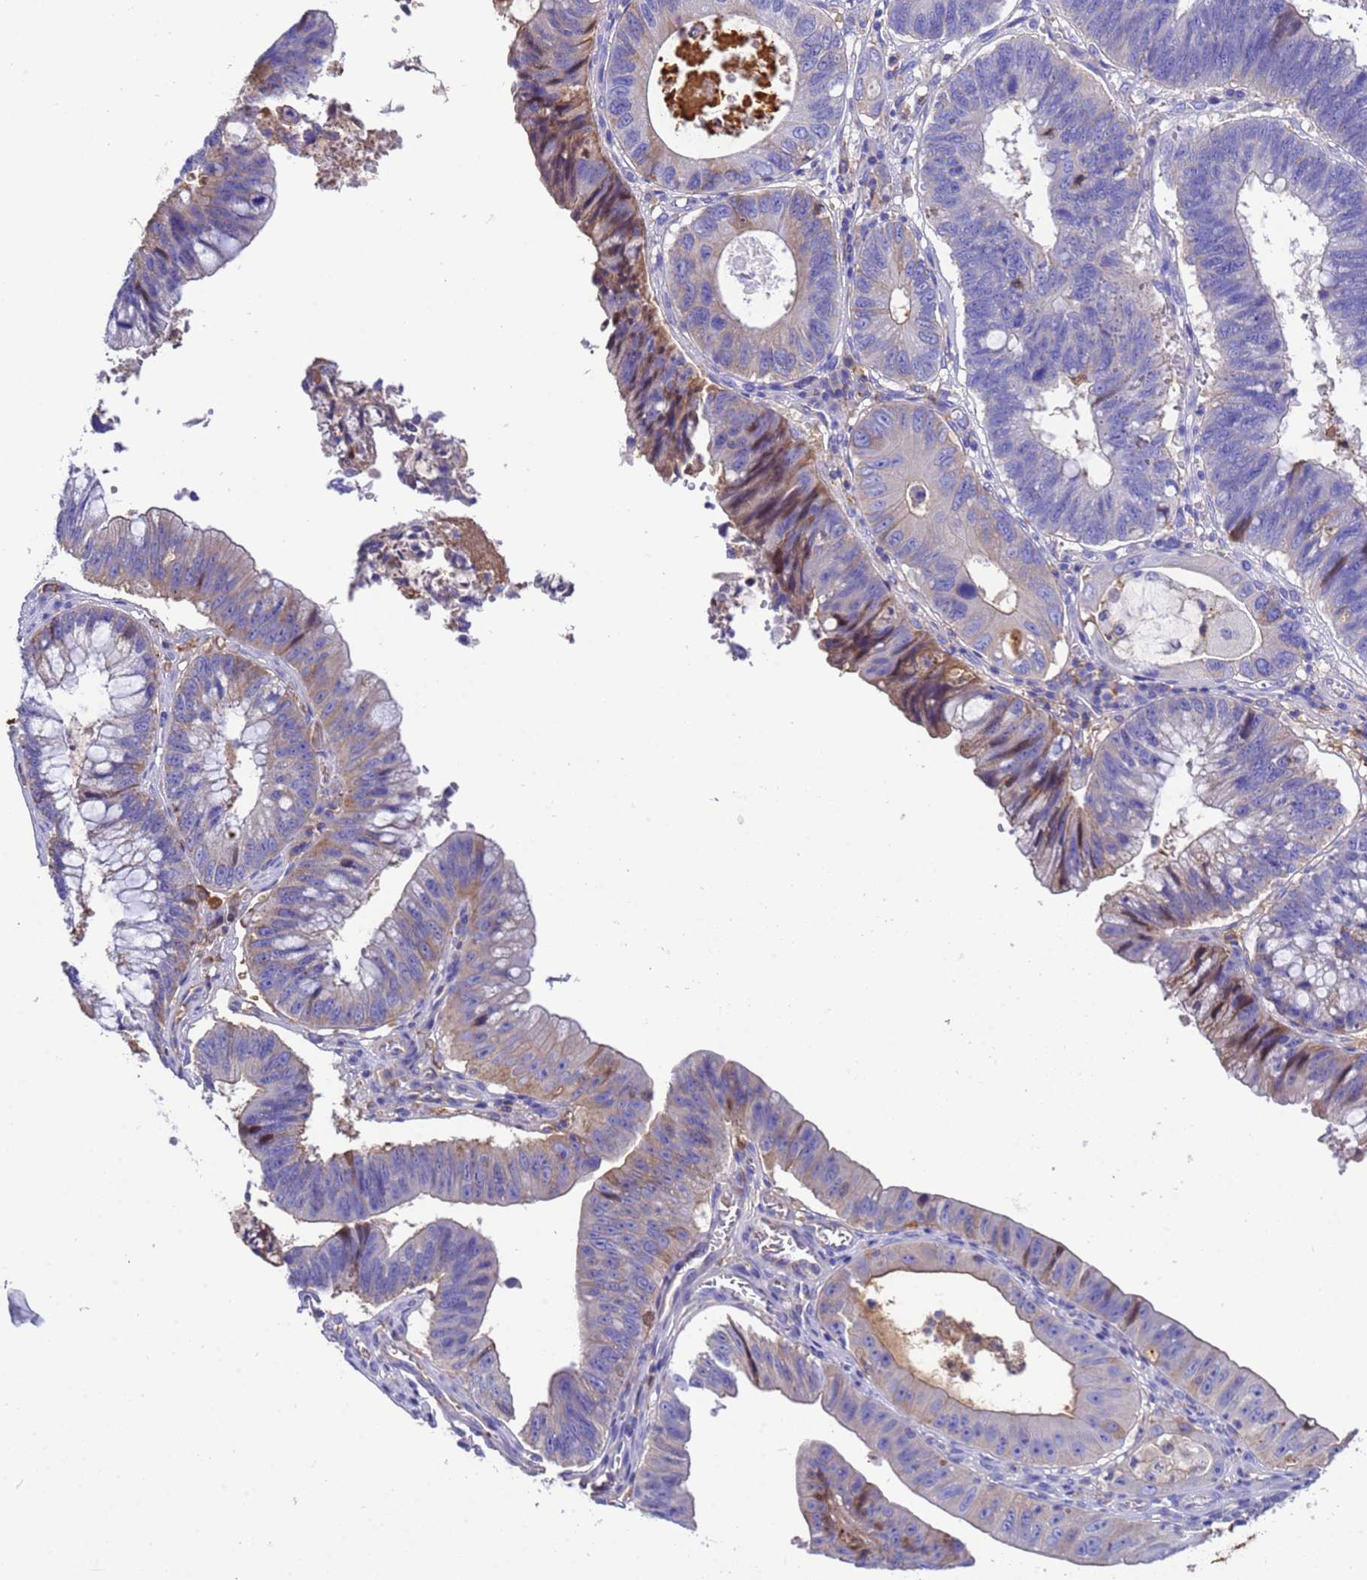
{"staining": {"intensity": "moderate", "quantity": "<25%", "location": "nuclear"}, "tissue": "stomach cancer", "cell_type": "Tumor cells", "image_type": "cancer", "snomed": [{"axis": "morphology", "description": "Adenocarcinoma, NOS"}, {"axis": "topography", "description": "Stomach"}], "caption": "Protein expression analysis of human stomach adenocarcinoma reveals moderate nuclear positivity in approximately <25% of tumor cells.", "gene": "H1-7", "patient": {"sex": "male", "age": 59}}